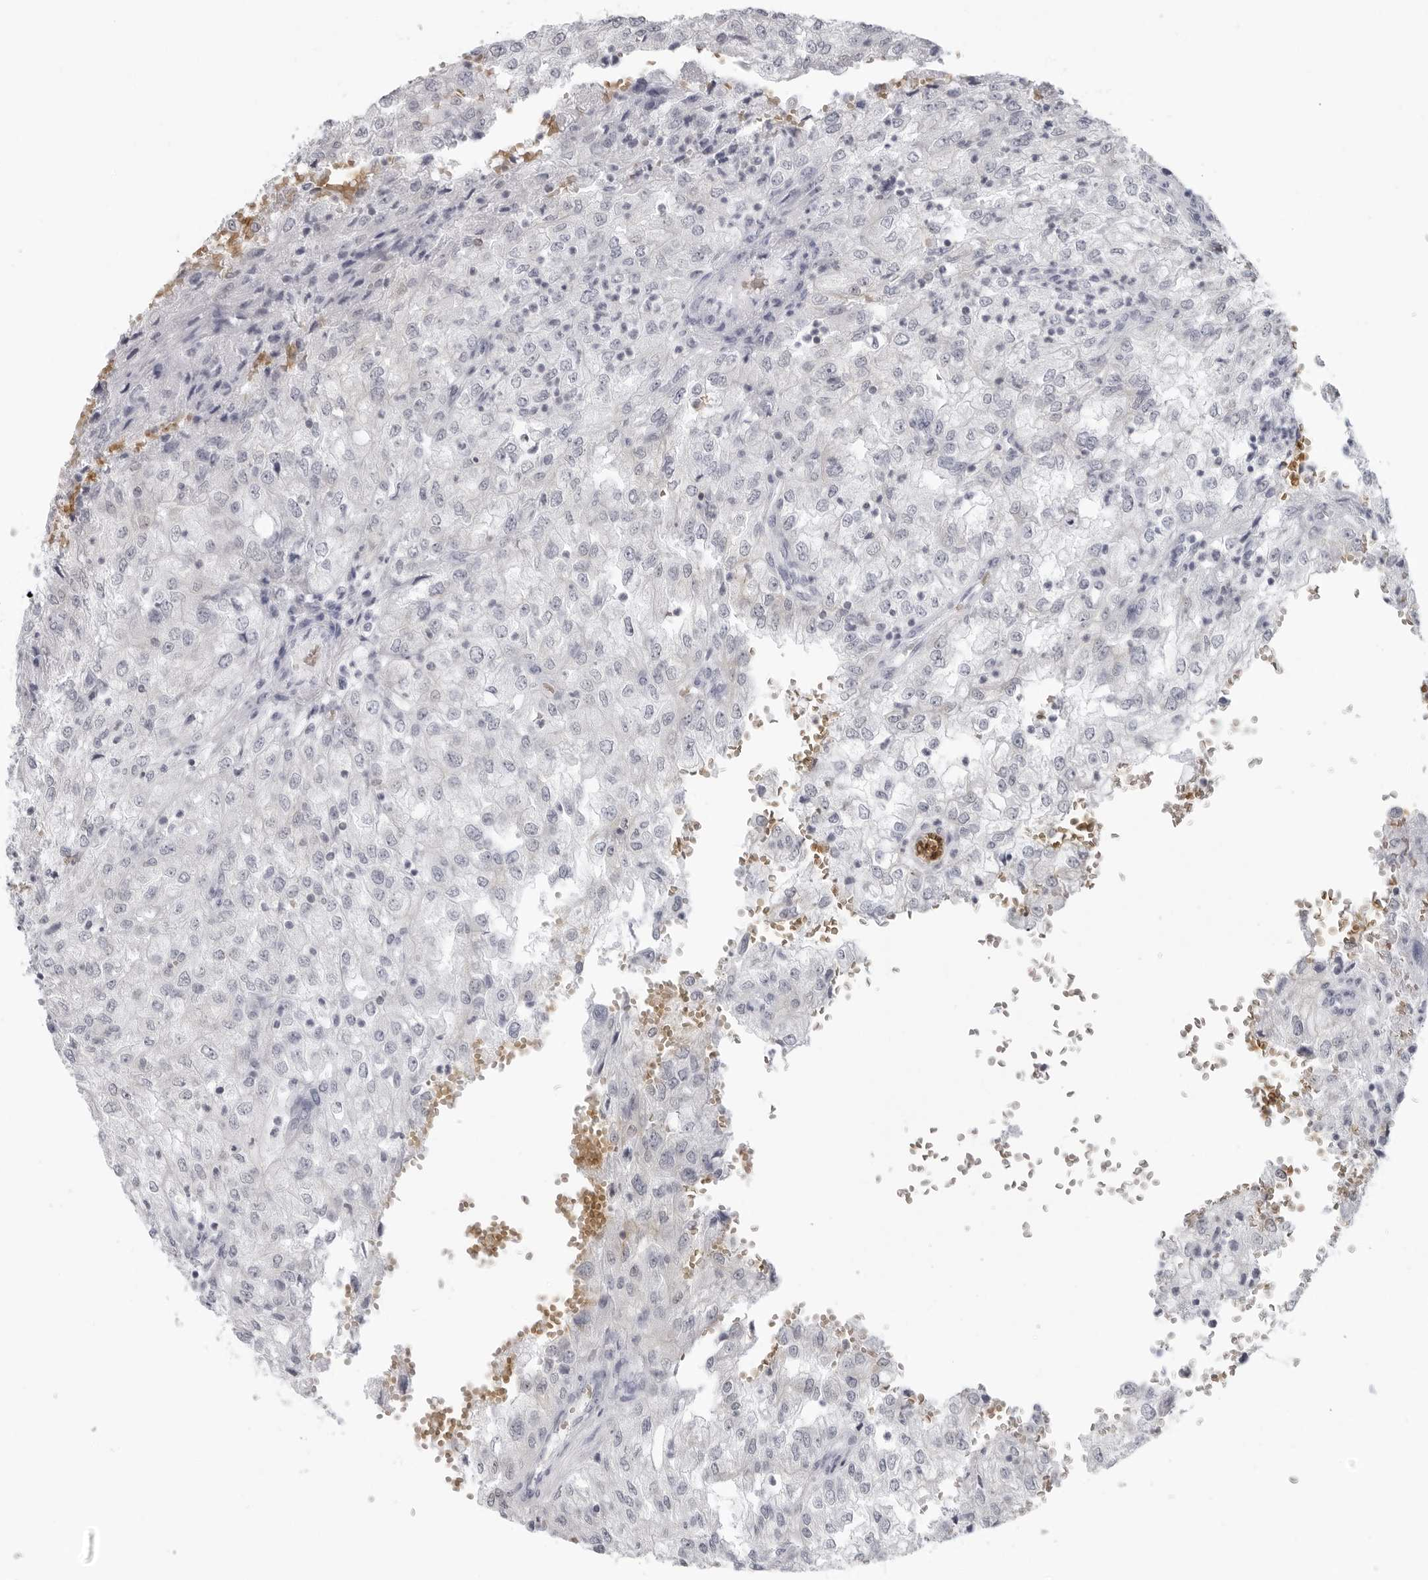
{"staining": {"intensity": "negative", "quantity": "none", "location": "none"}, "tissue": "renal cancer", "cell_type": "Tumor cells", "image_type": "cancer", "snomed": [{"axis": "morphology", "description": "Adenocarcinoma, NOS"}, {"axis": "topography", "description": "Kidney"}], "caption": "A high-resolution micrograph shows IHC staining of adenocarcinoma (renal), which reveals no significant expression in tumor cells.", "gene": "EPB41", "patient": {"sex": "female", "age": 54}}